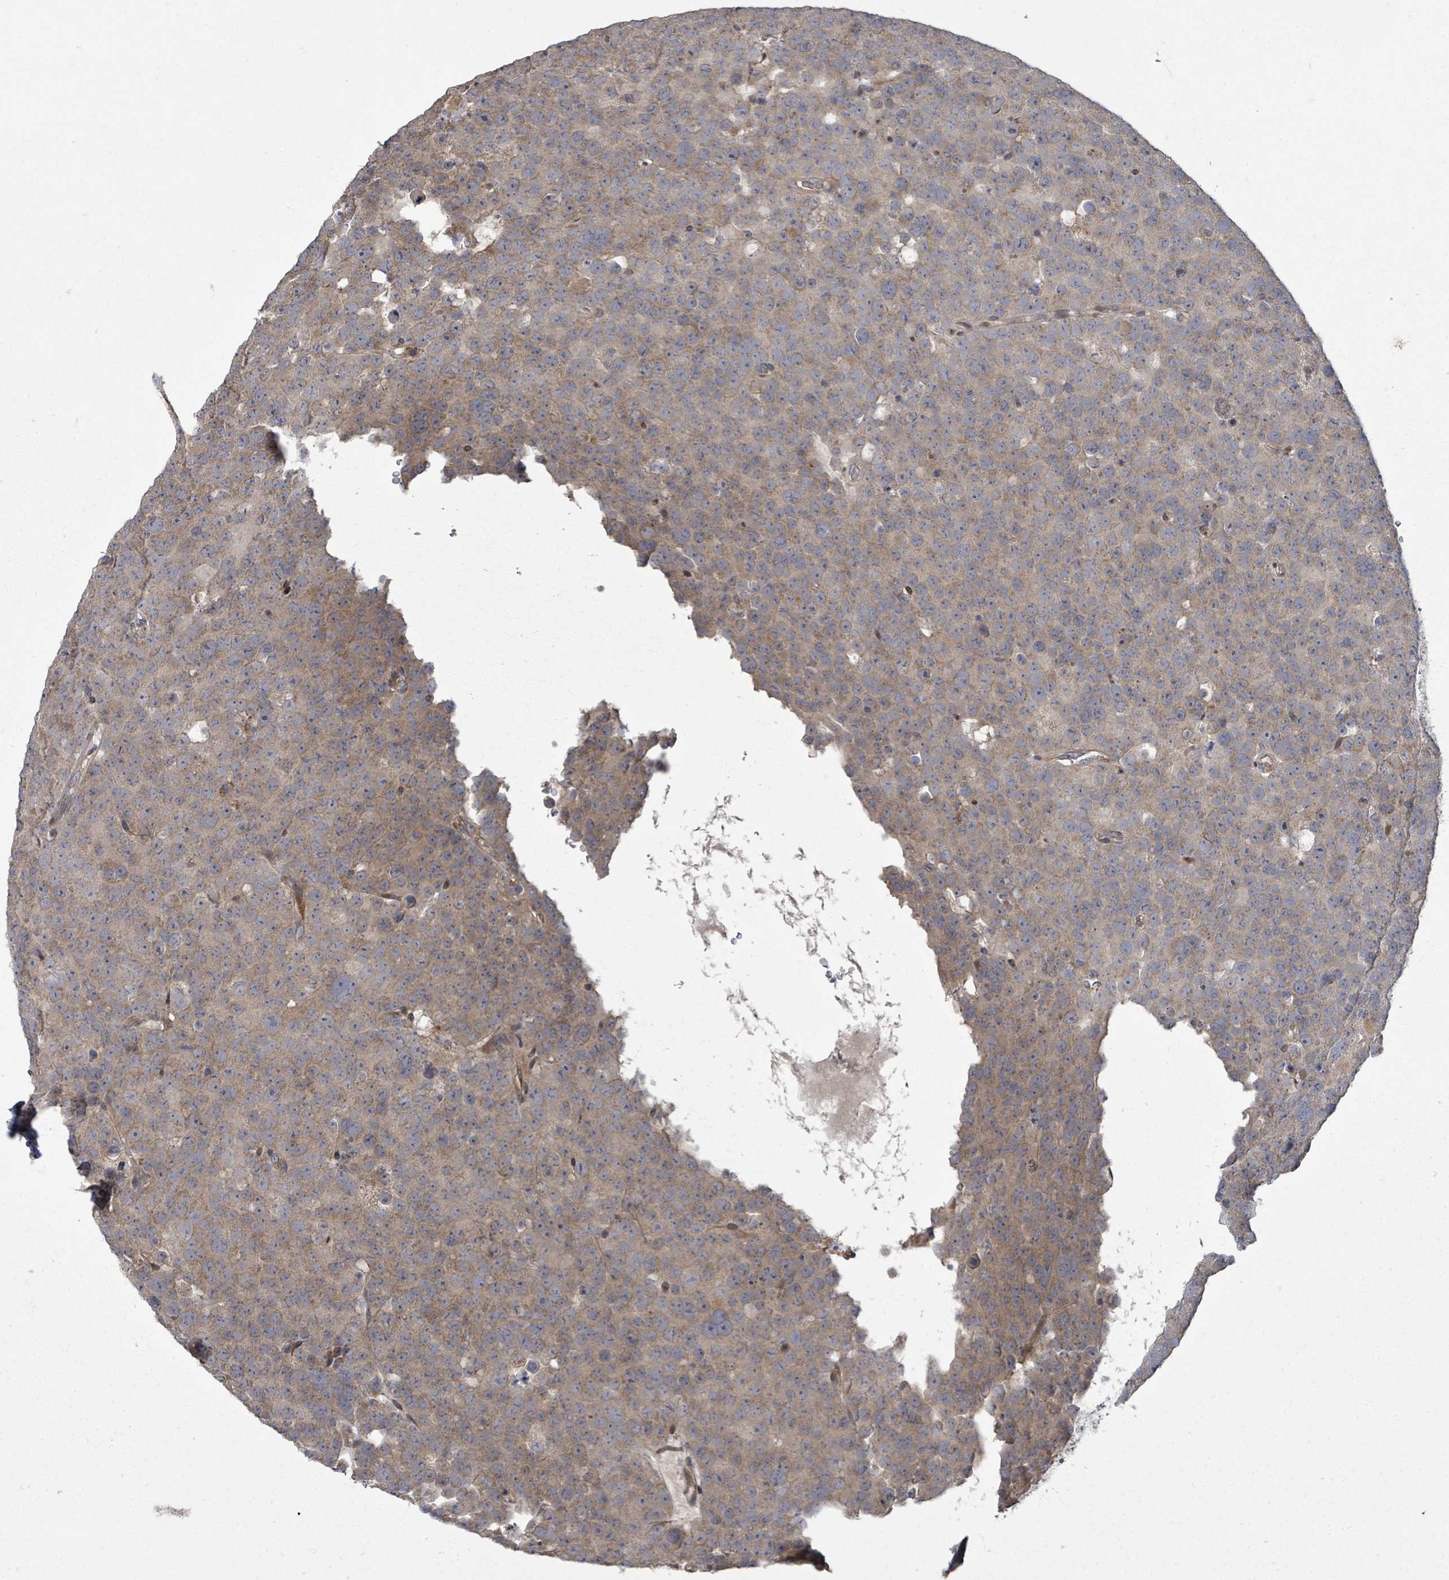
{"staining": {"intensity": "weak", "quantity": "<25%", "location": "cytoplasmic/membranous"}, "tissue": "testis cancer", "cell_type": "Tumor cells", "image_type": "cancer", "snomed": [{"axis": "morphology", "description": "Seminoma, NOS"}, {"axis": "topography", "description": "Testis"}], "caption": "A photomicrograph of testis cancer stained for a protein exhibits no brown staining in tumor cells.", "gene": "KRTAP27-1", "patient": {"sex": "male", "age": 71}}